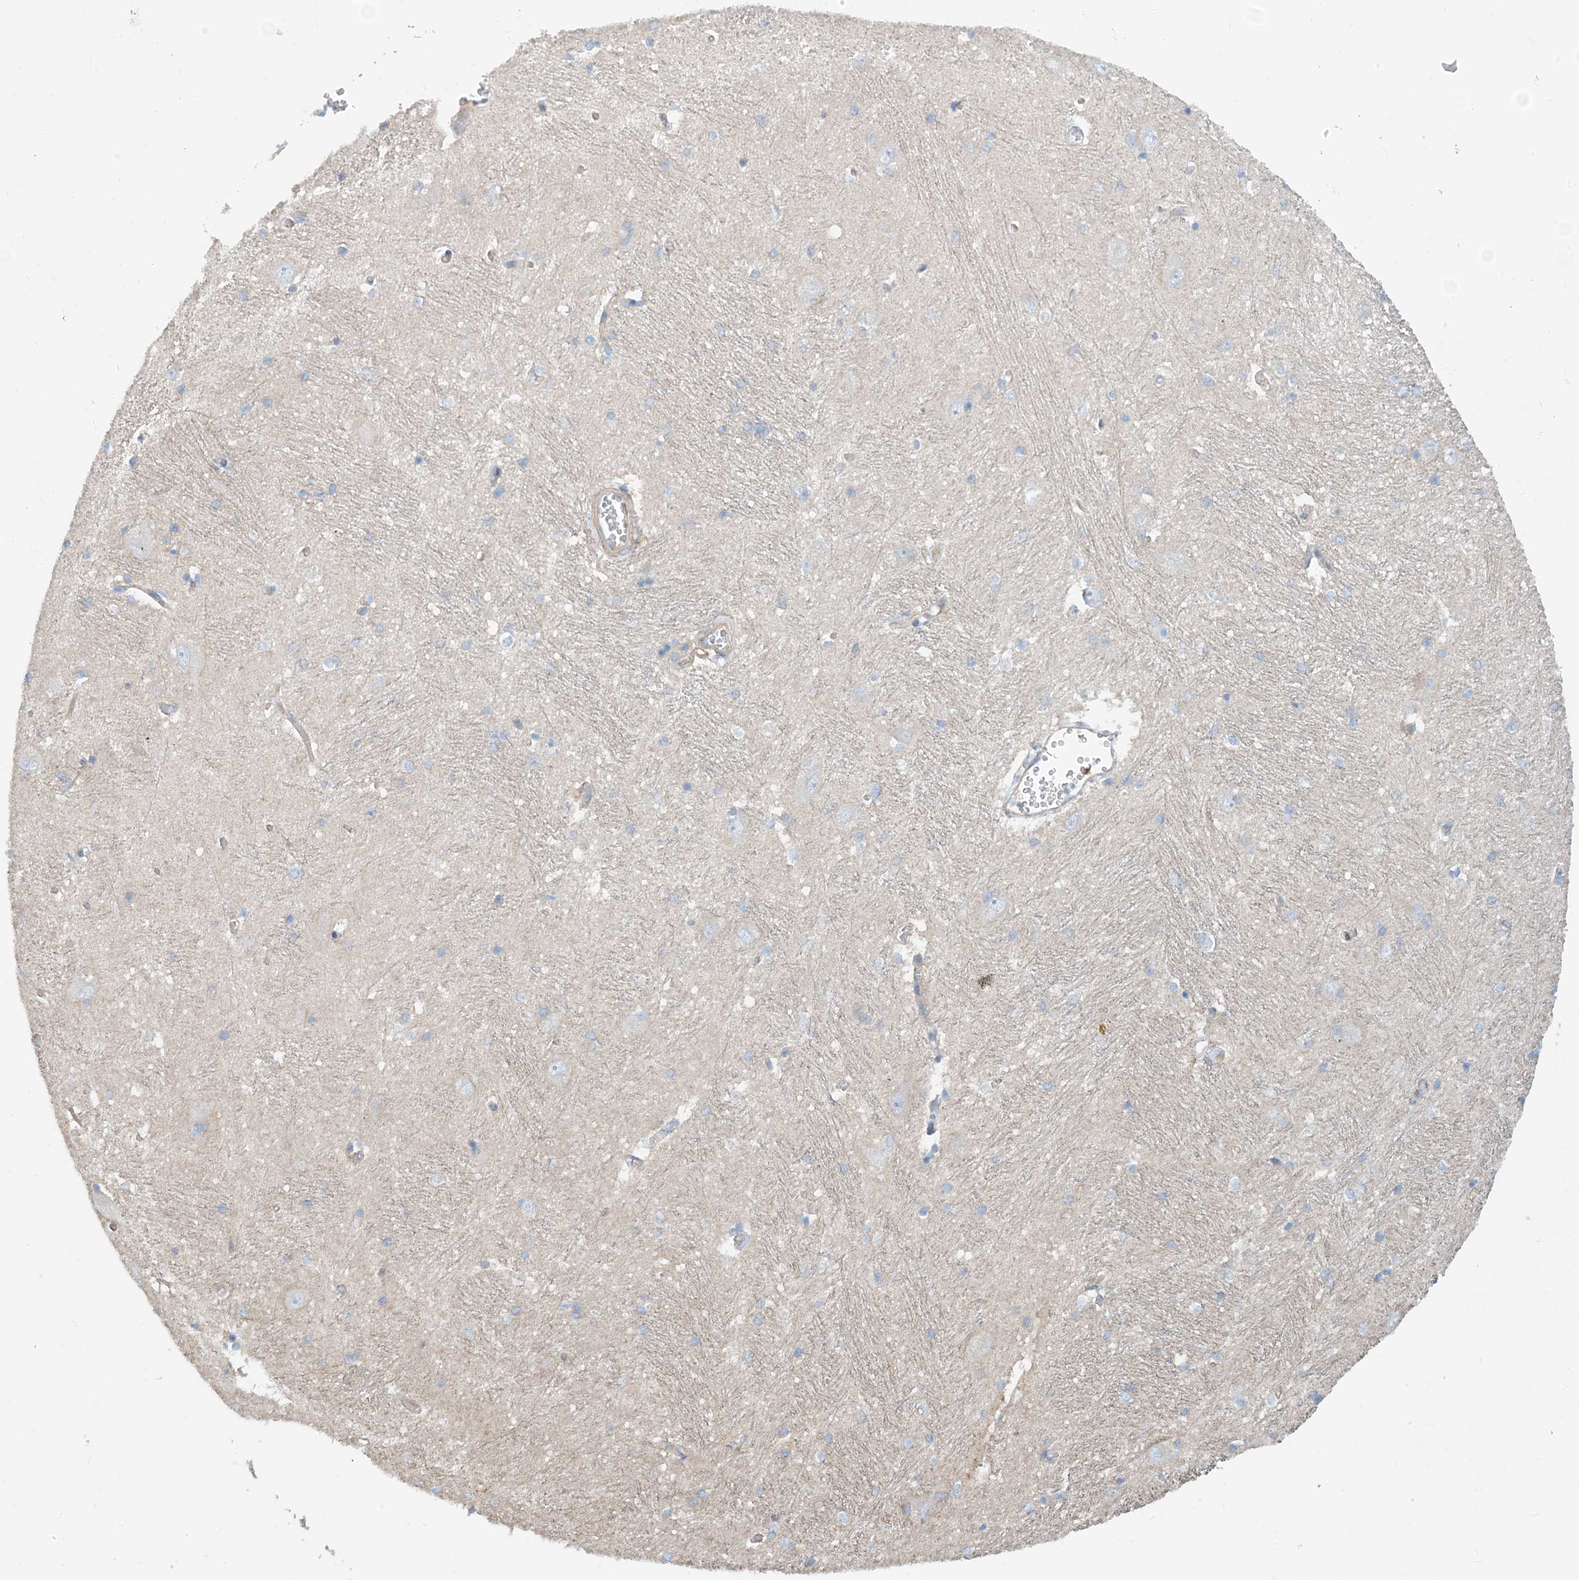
{"staining": {"intensity": "weak", "quantity": "25%-75%", "location": "cytoplasmic/membranous"}, "tissue": "caudate", "cell_type": "Glial cells", "image_type": "normal", "snomed": [{"axis": "morphology", "description": "Normal tissue, NOS"}, {"axis": "topography", "description": "Lateral ventricle wall"}], "caption": "Immunohistochemistry photomicrograph of benign human caudate stained for a protein (brown), which shows low levels of weak cytoplasmic/membranous expression in about 25%-75% of glial cells.", "gene": "PHOSPHO2", "patient": {"sex": "male", "age": 37}}